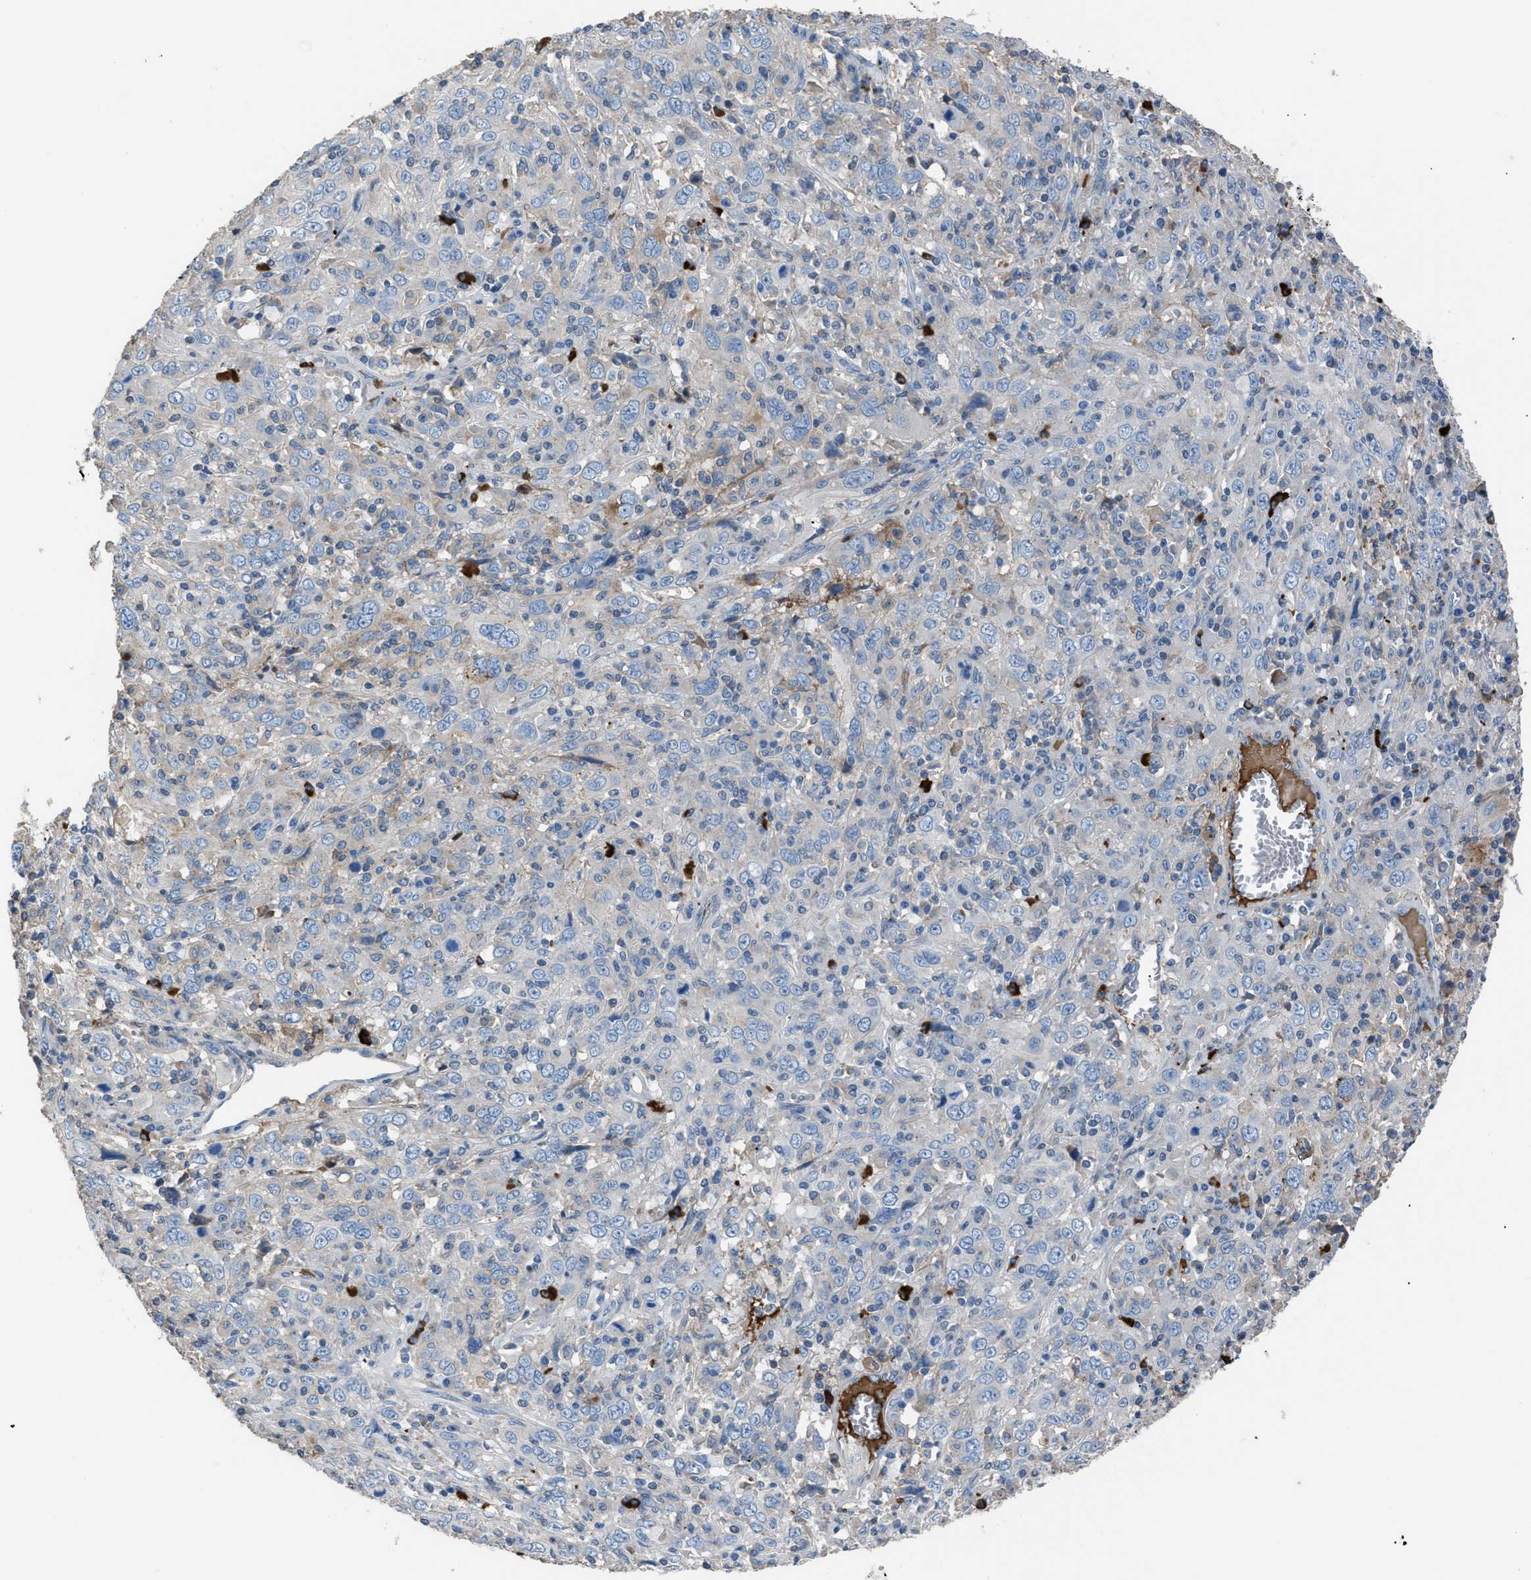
{"staining": {"intensity": "negative", "quantity": "none", "location": "none"}, "tissue": "cervical cancer", "cell_type": "Tumor cells", "image_type": "cancer", "snomed": [{"axis": "morphology", "description": "Squamous cell carcinoma, NOS"}, {"axis": "topography", "description": "Cervix"}], "caption": "Protein analysis of cervical cancer (squamous cell carcinoma) displays no significant positivity in tumor cells.", "gene": "SGCZ", "patient": {"sex": "female", "age": 46}}